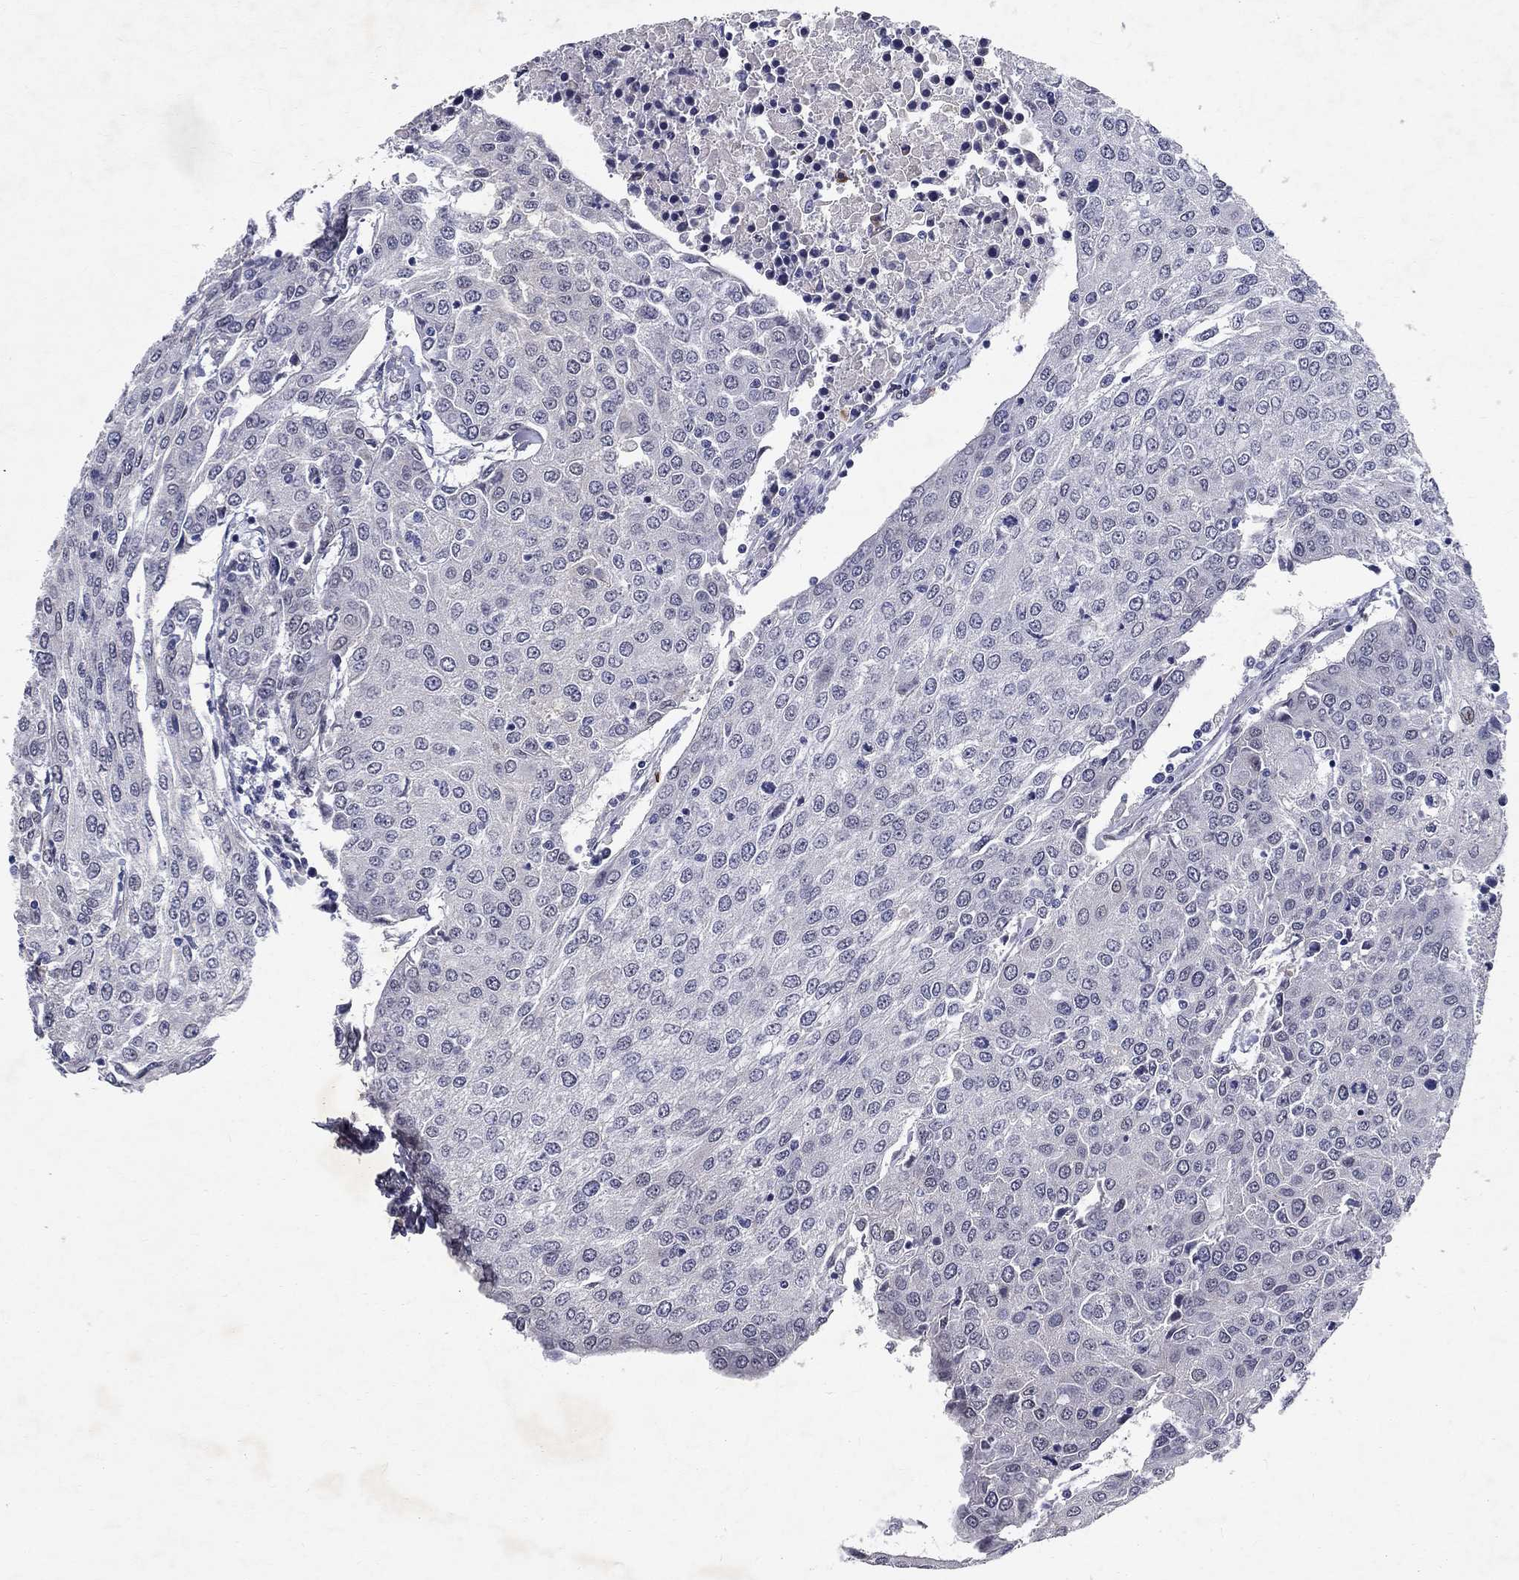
{"staining": {"intensity": "negative", "quantity": "none", "location": "none"}, "tissue": "urothelial cancer", "cell_type": "Tumor cells", "image_type": "cancer", "snomed": [{"axis": "morphology", "description": "Urothelial carcinoma, High grade"}, {"axis": "topography", "description": "Urinary bladder"}], "caption": "Urothelial cancer was stained to show a protein in brown. There is no significant expression in tumor cells. The staining is performed using DAB brown chromogen with nuclei counter-stained in using hematoxylin.", "gene": "RBFOX1", "patient": {"sex": "female", "age": 85}}